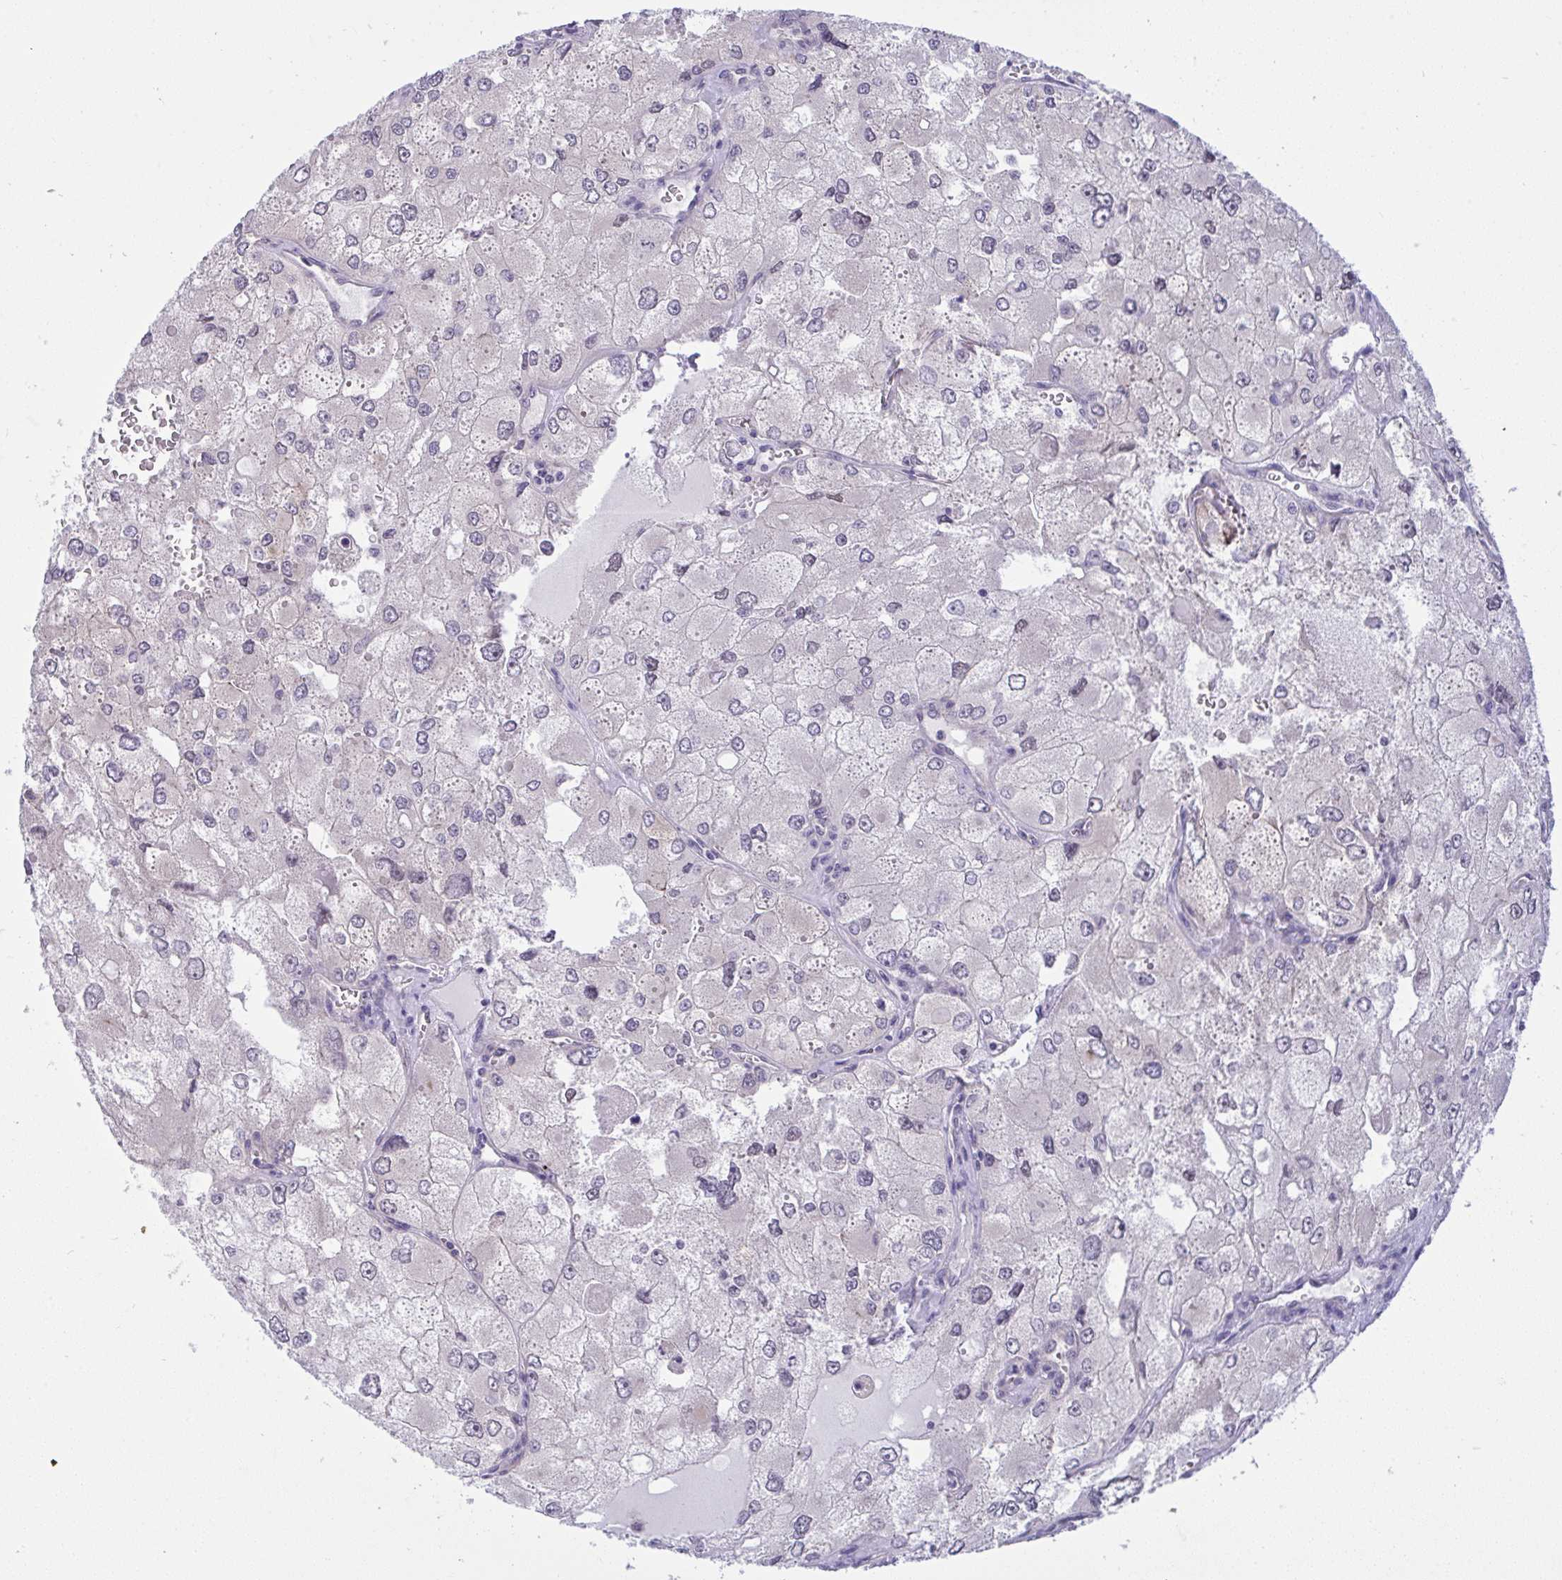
{"staining": {"intensity": "negative", "quantity": "none", "location": "none"}, "tissue": "renal cancer", "cell_type": "Tumor cells", "image_type": "cancer", "snomed": [{"axis": "morphology", "description": "Adenocarcinoma, NOS"}, {"axis": "topography", "description": "Kidney"}], "caption": "Renal cancer (adenocarcinoma) stained for a protein using IHC shows no staining tumor cells.", "gene": "TMEM41A", "patient": {"sex": "female", "age": 70}}